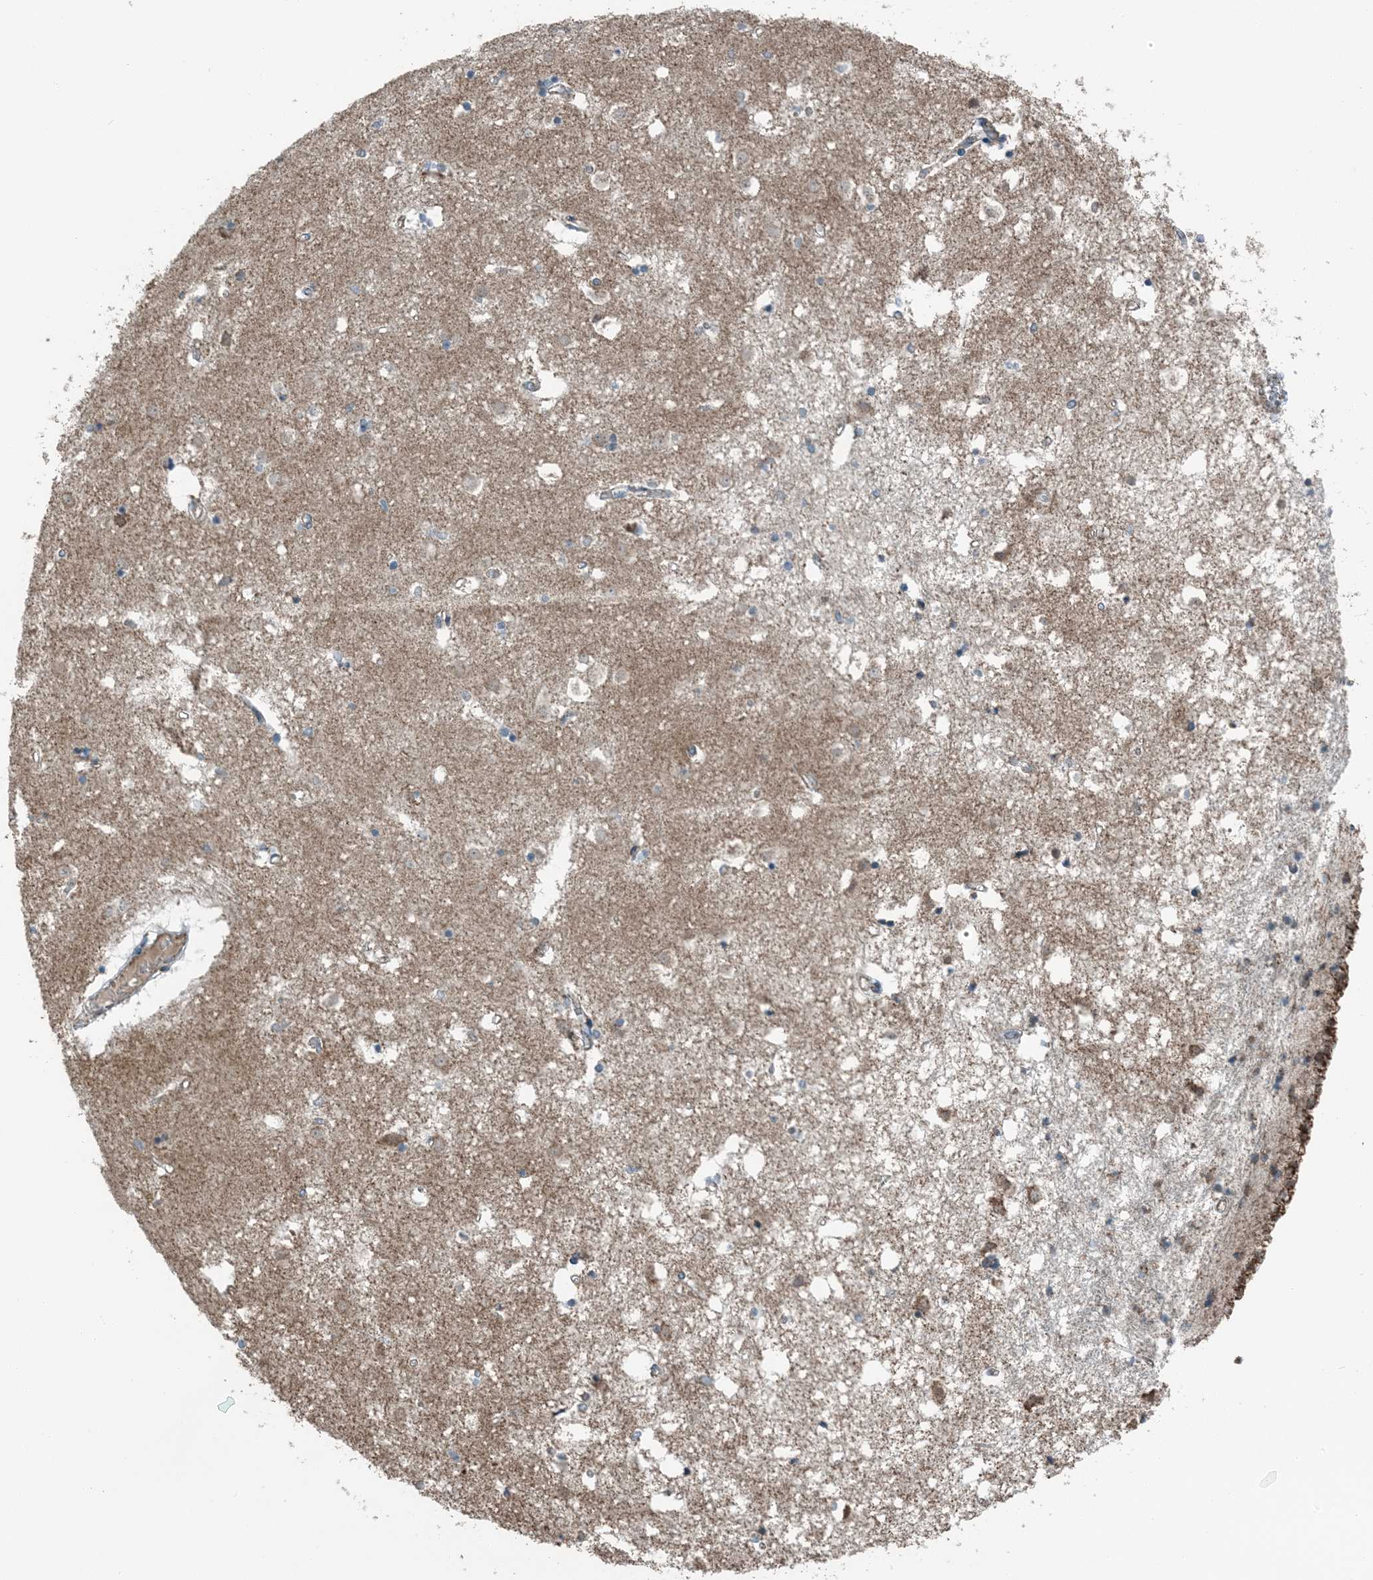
{"staining": {"intensity": "moderate", "quantity": "<25%", "location": "nuclear"}, "tissue": "caudate", "cell_type": "Glial cells", "image_type": "normal", "snomed": [{"axis": "morphology", "description": "Normal tissue, NOS"}, {"axis": "topography", "description": "Lateral ventricle wall"}], "caption": "Caudate stained with IHC exhibits moderate nuclear expression in approximately <25% of glial cells.", "gene": "PILRB", "patient": {"sex": "male", "age": 45}}